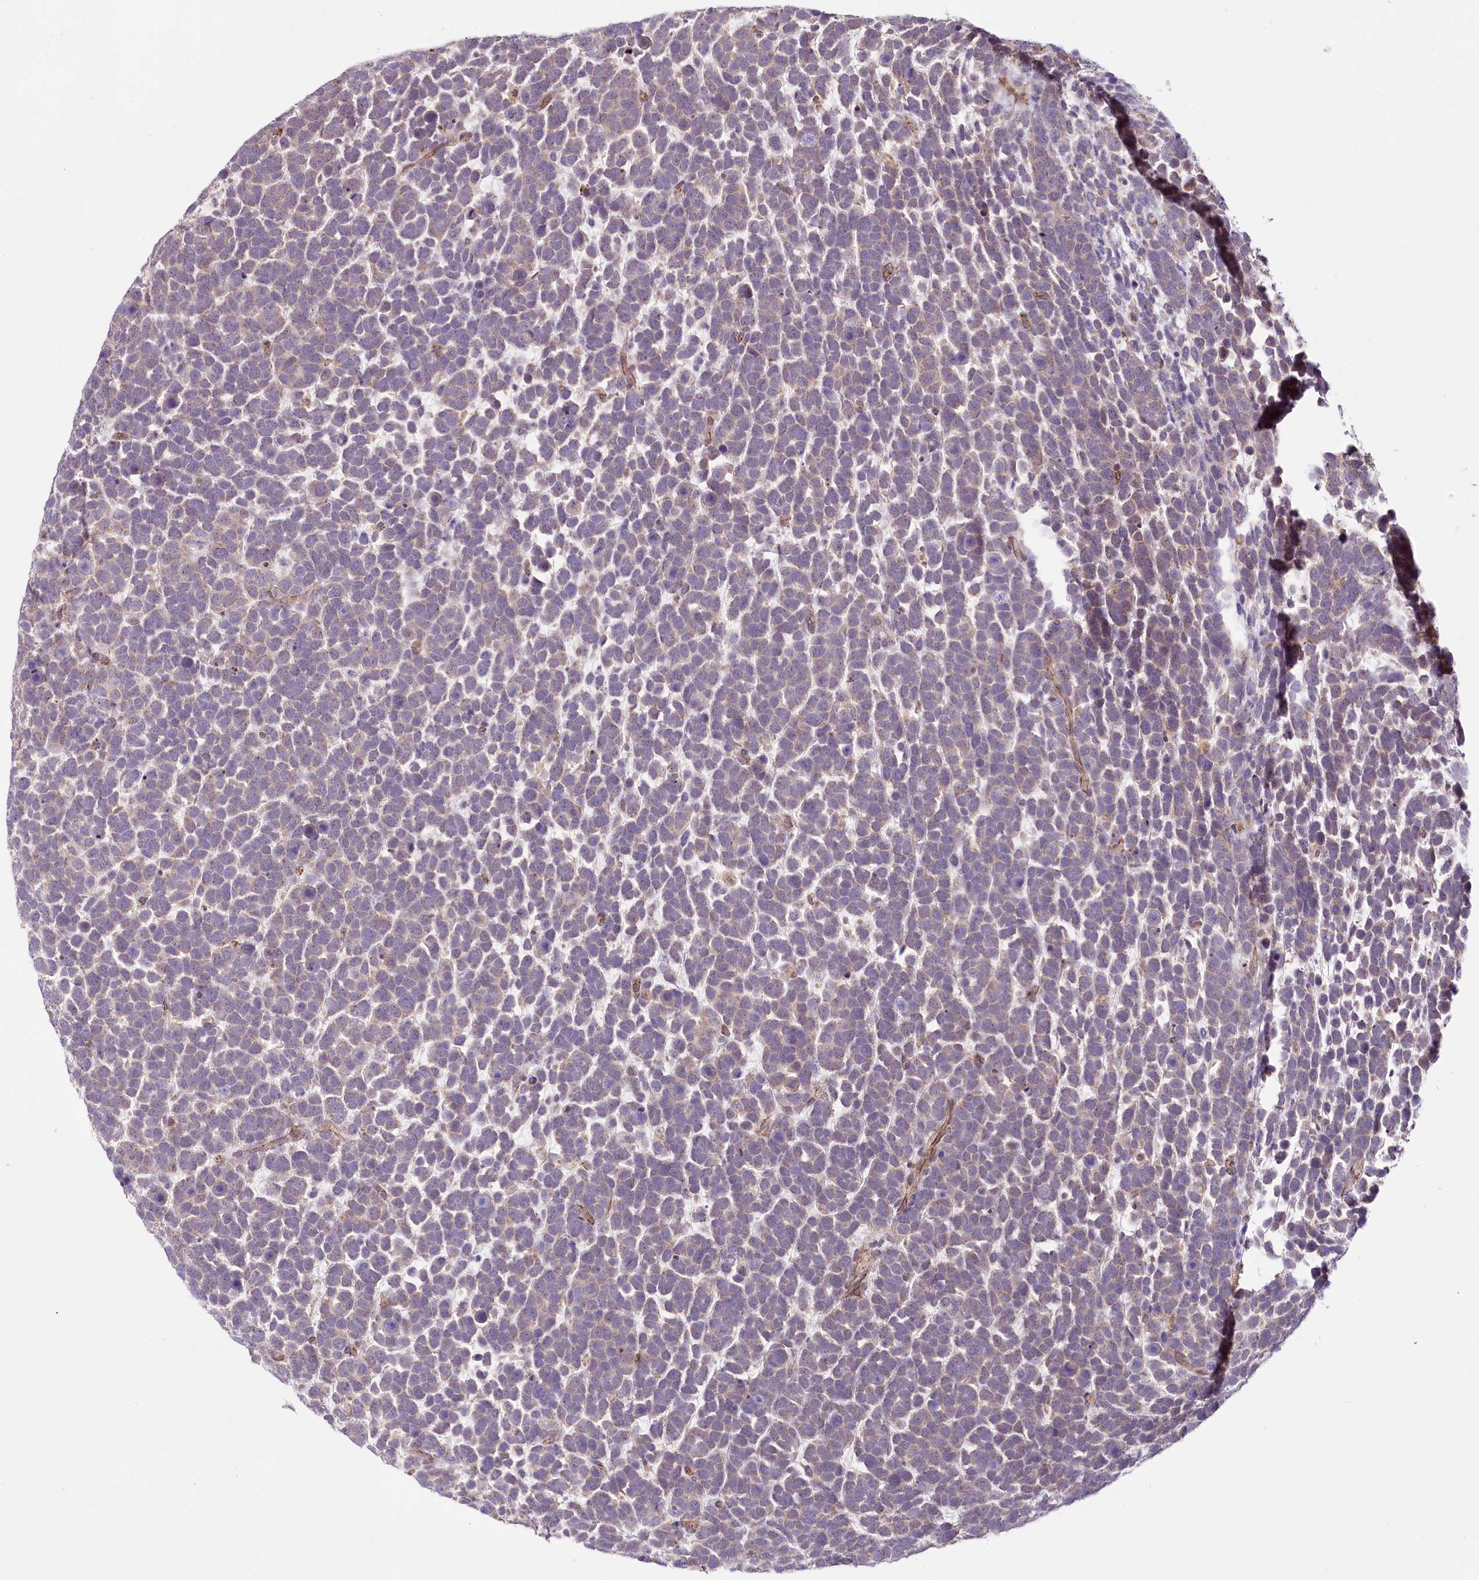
{"staining": {"intensity": "weak", "quantity": "25%-75%", "location": "cytoplasmic/membranous"}, "tissue": "urothelial cancer", "cell_type": "Tumor cells", "image_type": "cancer", "snomed": [{"axis": "morphology", "description": "Urothelial carcinoma, High grade"}, {"axis": "topography", "description": "Urinary bladder"}], "caption": "Protein expression analysis of human urothelial cancer reveals weak cytoplasmic/membranous staining in approximately 25%-75% of tumor cells.", "gene": "ALKBH8", "patient": {"sex": "female", "age": 82}}